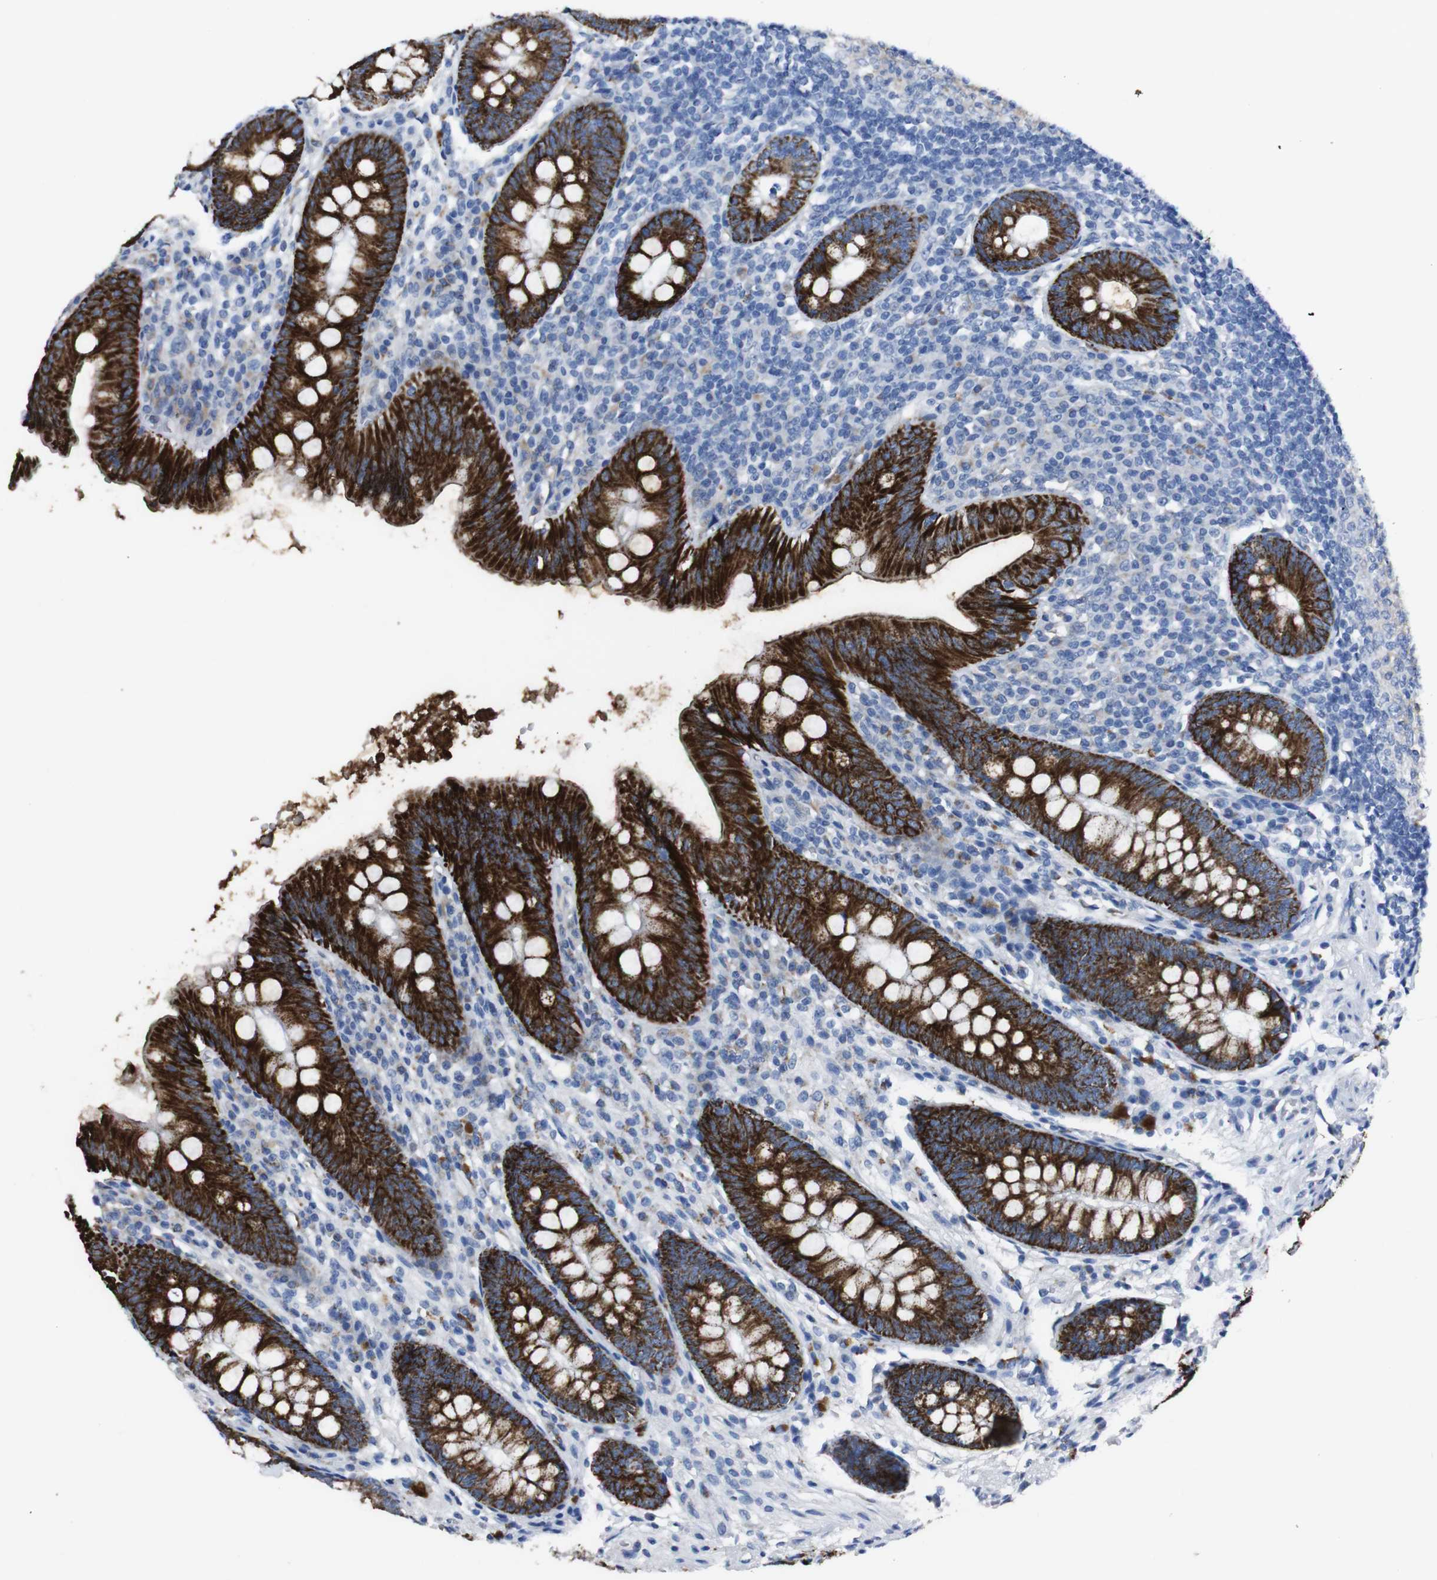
{"staining": {"intensity": "strong", "quantity": ">75%", "location": "cytoplasmic/membranous"}, "tissue": "appendix", "cell_type": "Glandular cells", "image_type": "normal", "snomed": [{"axis": "morphology", "description": "Normal tissue, NOS"}, {"axis": "topography", "description": "Appendix"}], "caption": "DAB immunohistochemical staining of normal human appendix demonstrates strong cytoplasmic/membranous protein staining in approximately >75% of glandular cells. (DAB (3,3'-diaminobenzidine) IHC with brightfield microscopy, high magnification).", "gene": "GJB2", "patient": {"sex": "male", "age": 56}}